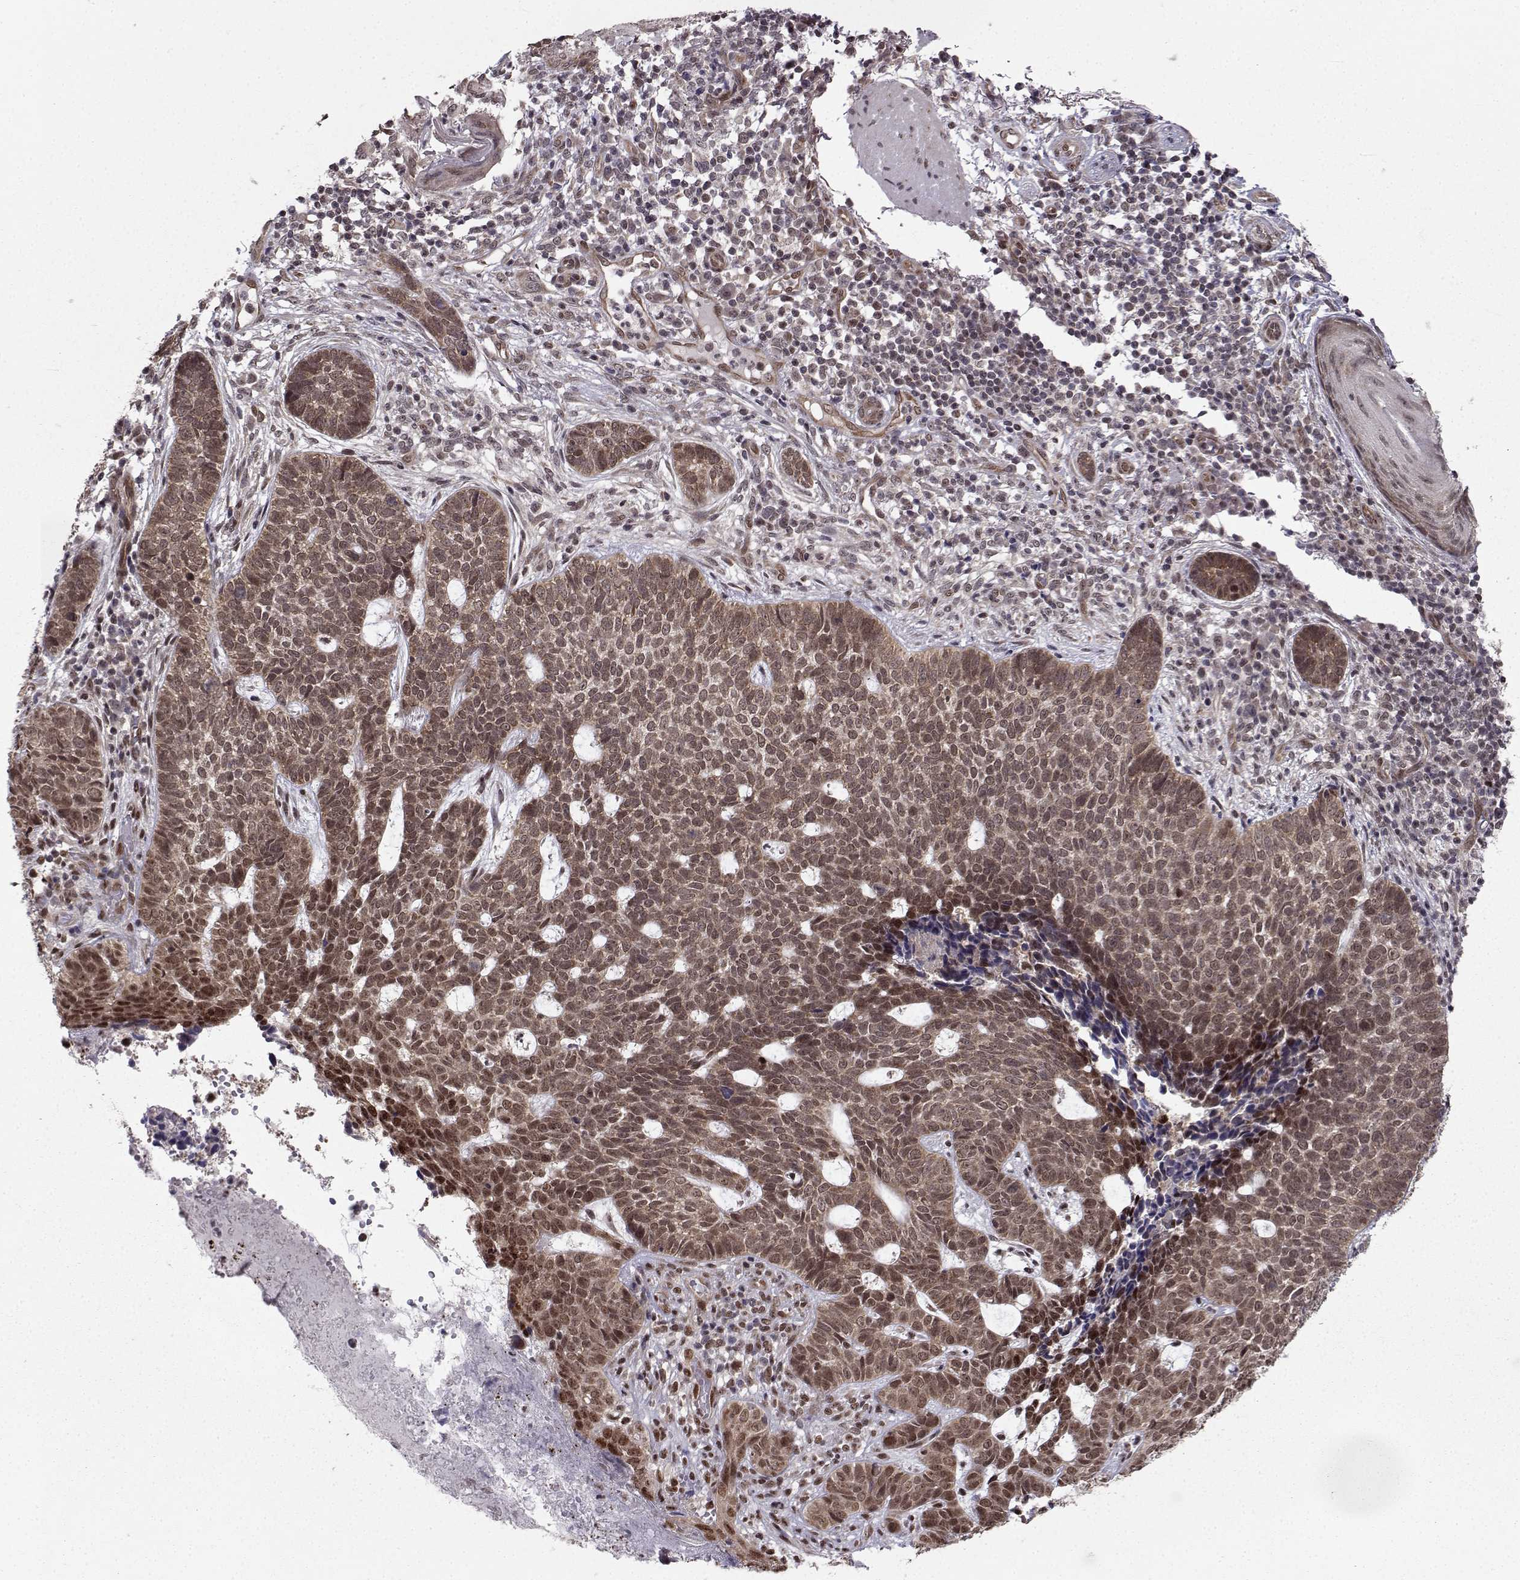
{"staining": {"intensity": "moderate", "quantity": ">75%", "location": "cytoplasmic/membranous,nuclear"}, "tissue": "skin cancer", "cell_type": "Tumor cells", "image_type": "cancer", "snomed": [{"axis": "morphology", "description": "Basal cell carcinoma"}, {"axis": "topography", "description": "Skin"}], "caption": "Immunohistochemical staining of human skin basal cell carcinoma exhibits medium levels of moderate cytoplasmic/membranous and nuclear positivity in about >75% of tumor cells.", "gene": "PKN2", "patient": {"sex": "female", "age": 69}}